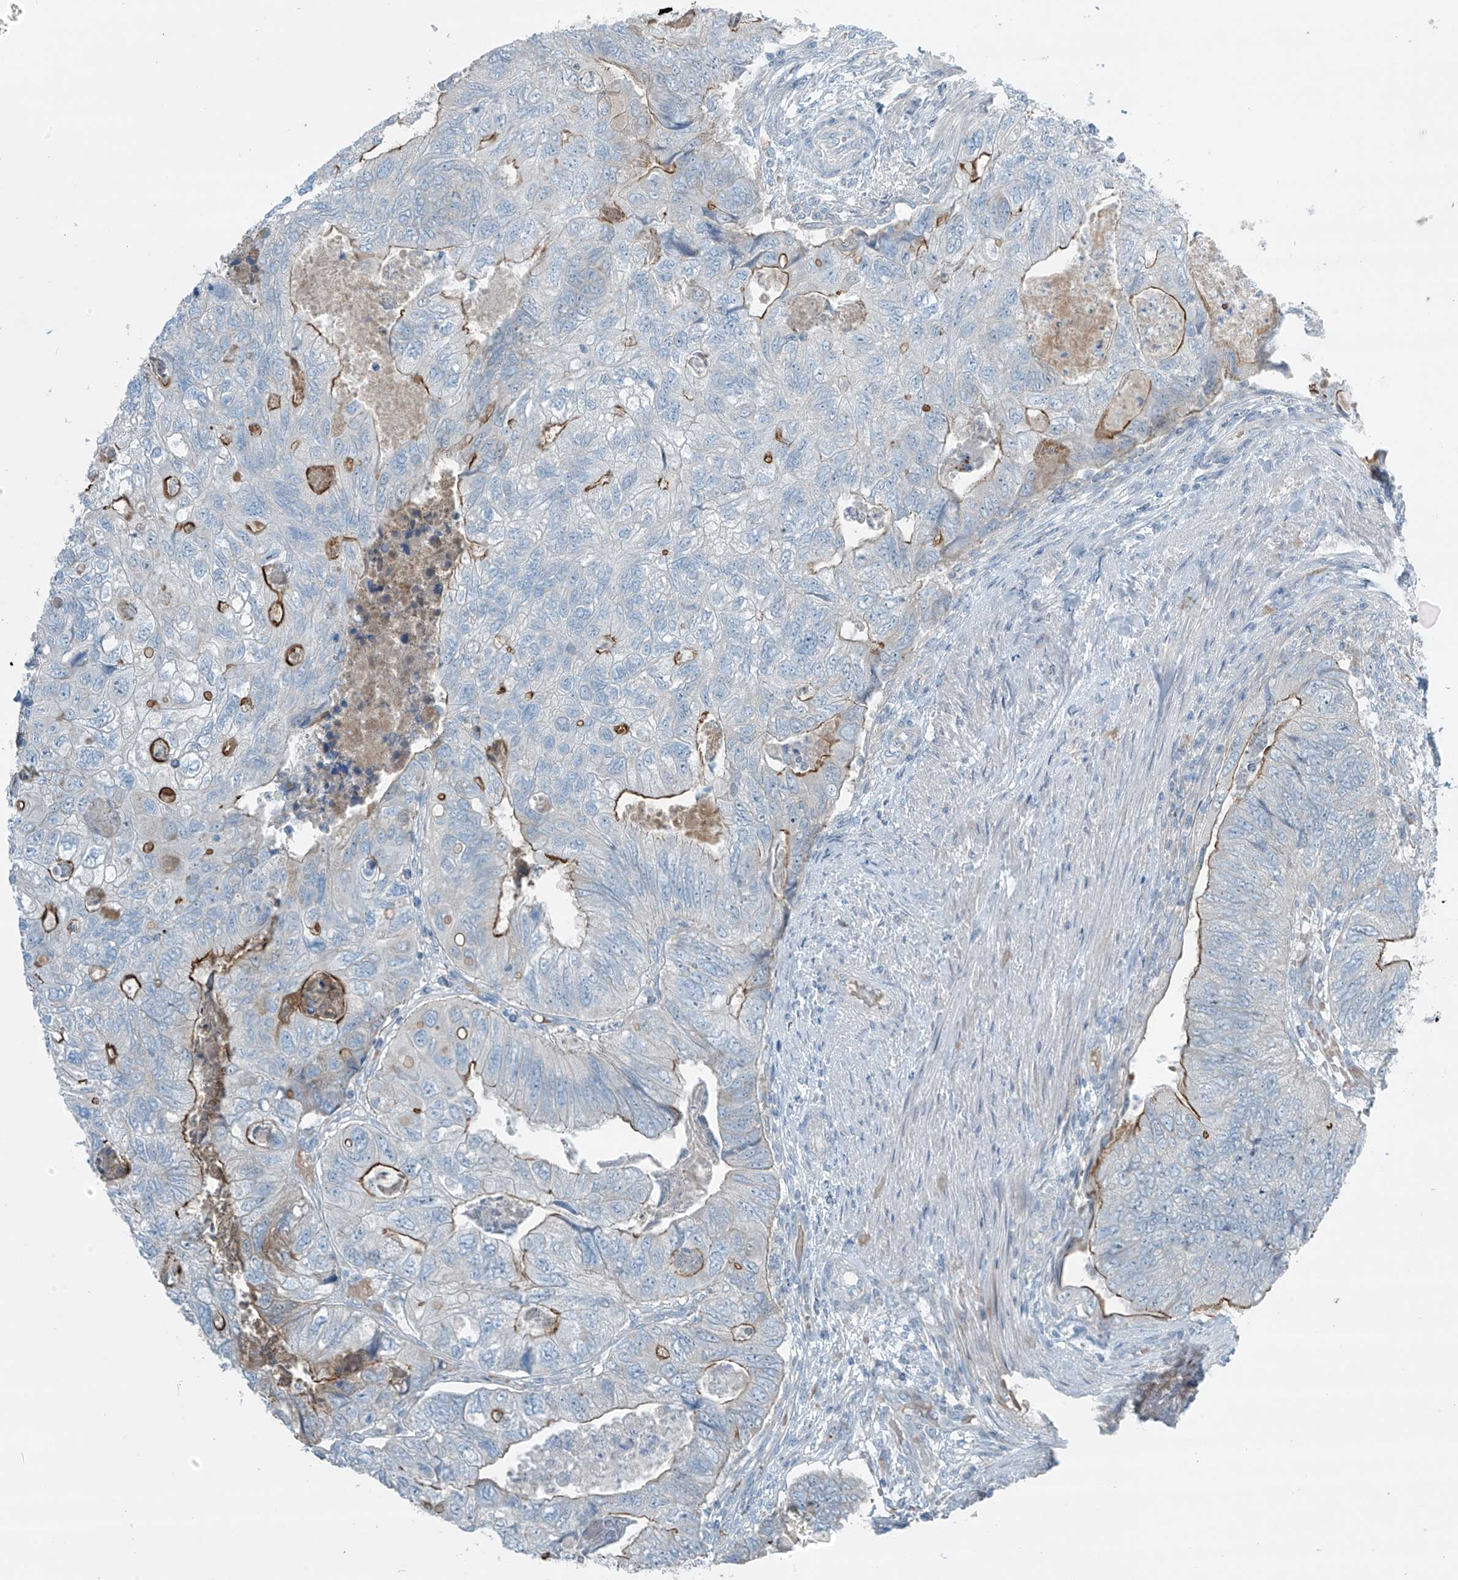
{"staining": {"intensity": "moderate", "quantity": "<25%", "location": "cytoplasmic/membranous"}, "tissue": "colorectal cancer", "cell_type": "Tumor cells", "image_type": "cancer", "snomed": [{"axis": "morphology", "description": "Adenocarcinoma, NOS"}, {"axis": "topography", "description": "Rectum"}], "caption": "Brown immunohistochemical staining in human colorectal cancer (adenocarcinoma) reveals moderate cytoplasmic/membranous expression in approximately <25% of tumor cells.", "gene": "FAM131C", "patient": {"sex": "male", "age": 63}}